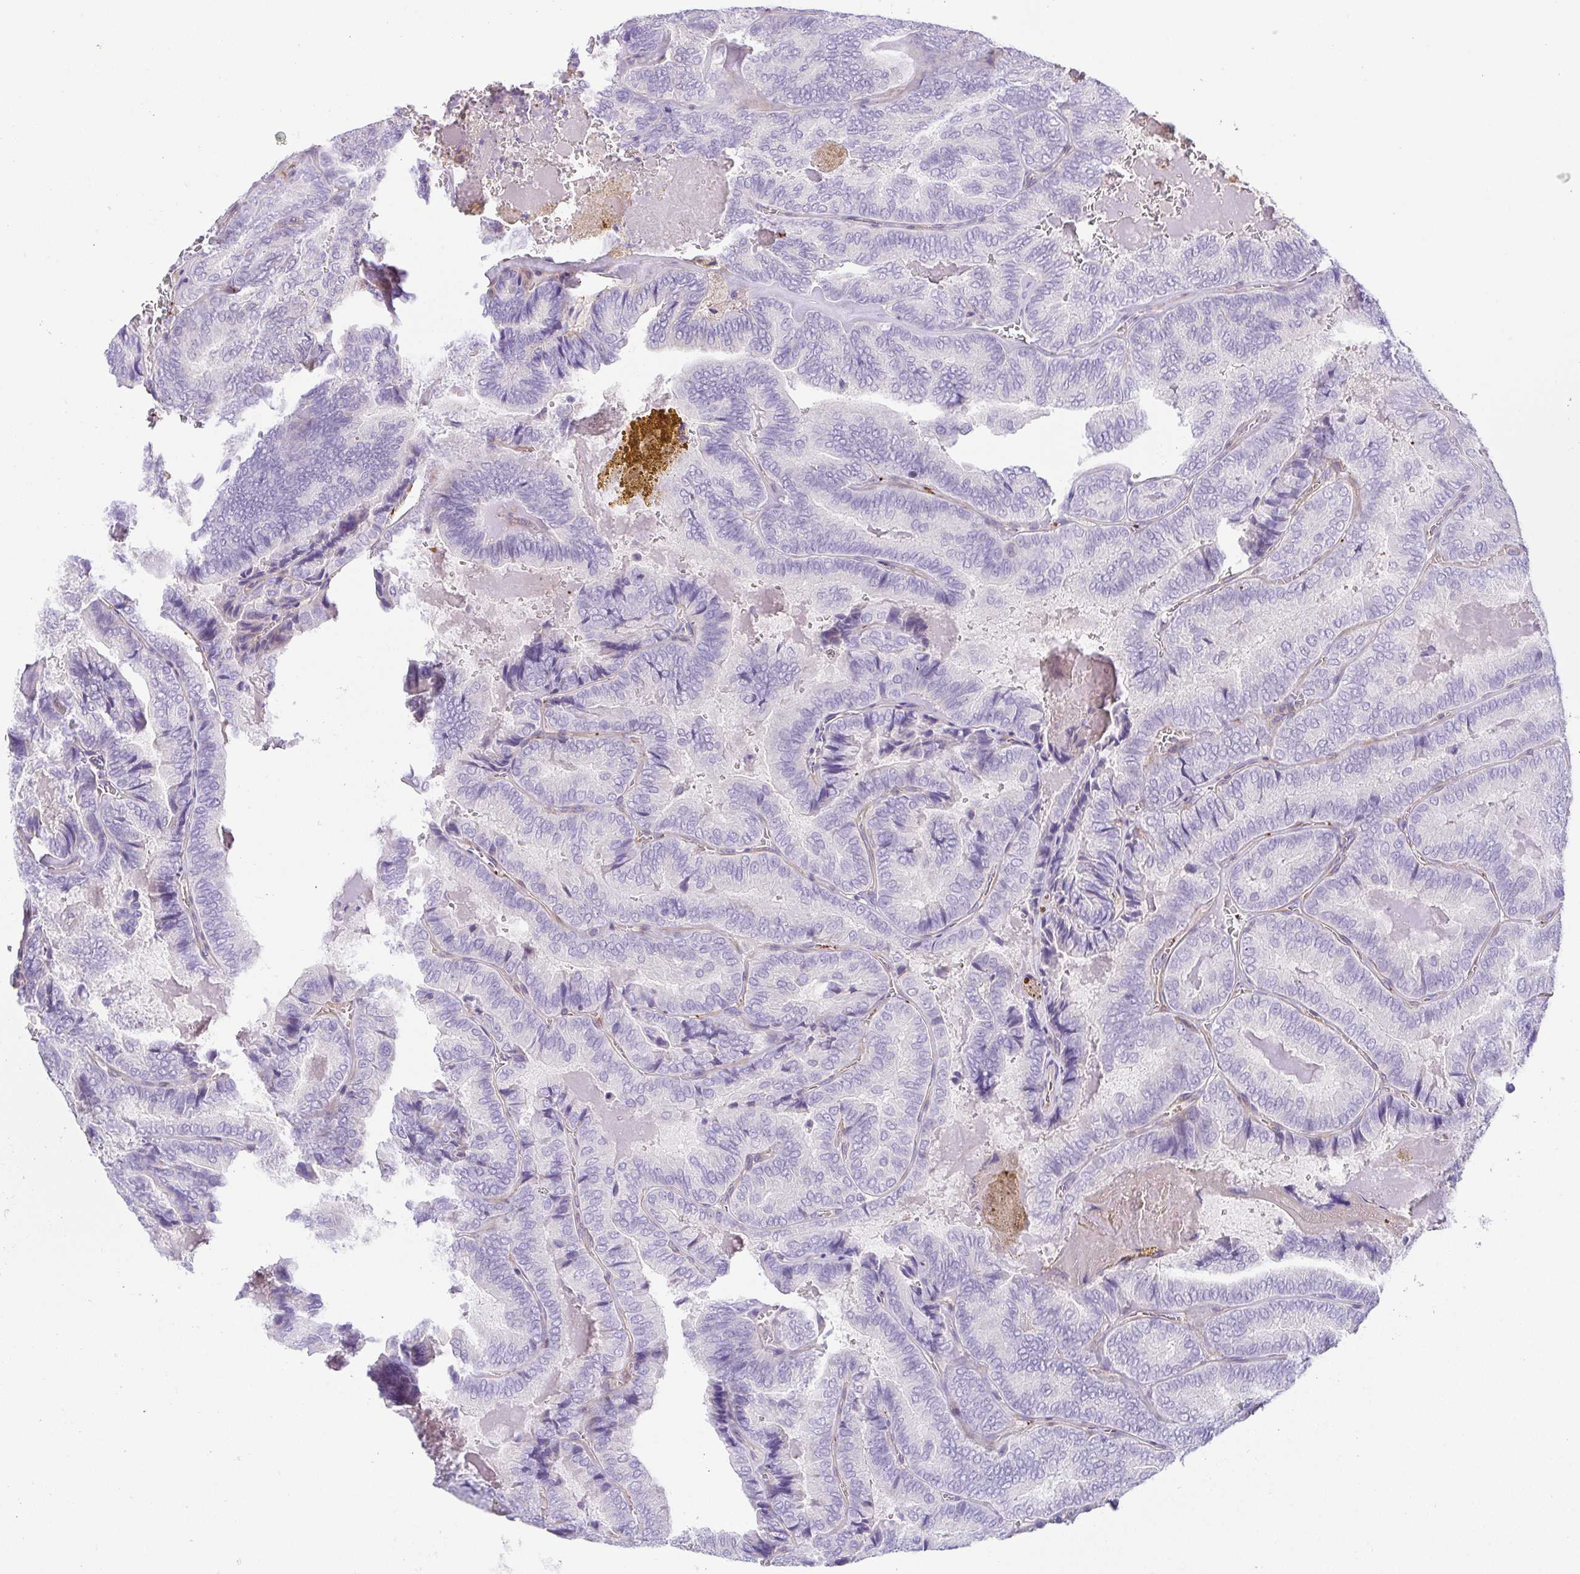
{"staining": {"intensity": "negative", "quantity": "none", "location": "none"}, "tissue": "thyroid cancer", "cell_type": "Tumor cells", "image_type": "cancer", "snomed": [{"axis": "morphology", "description": "Papillary adenocarcinoma, NOS"}, {"axis": "topography", "description": "Thyroid gland"}], "caption": "An immunohistochemistry image of papillary adenocarcinoma (thyroid) is shown. There is no staining in tumor cells of papillary adenocarcinoma (thyroid).", "gene": "PRR14L", "patient": {"sex": "female", "age": 75}}